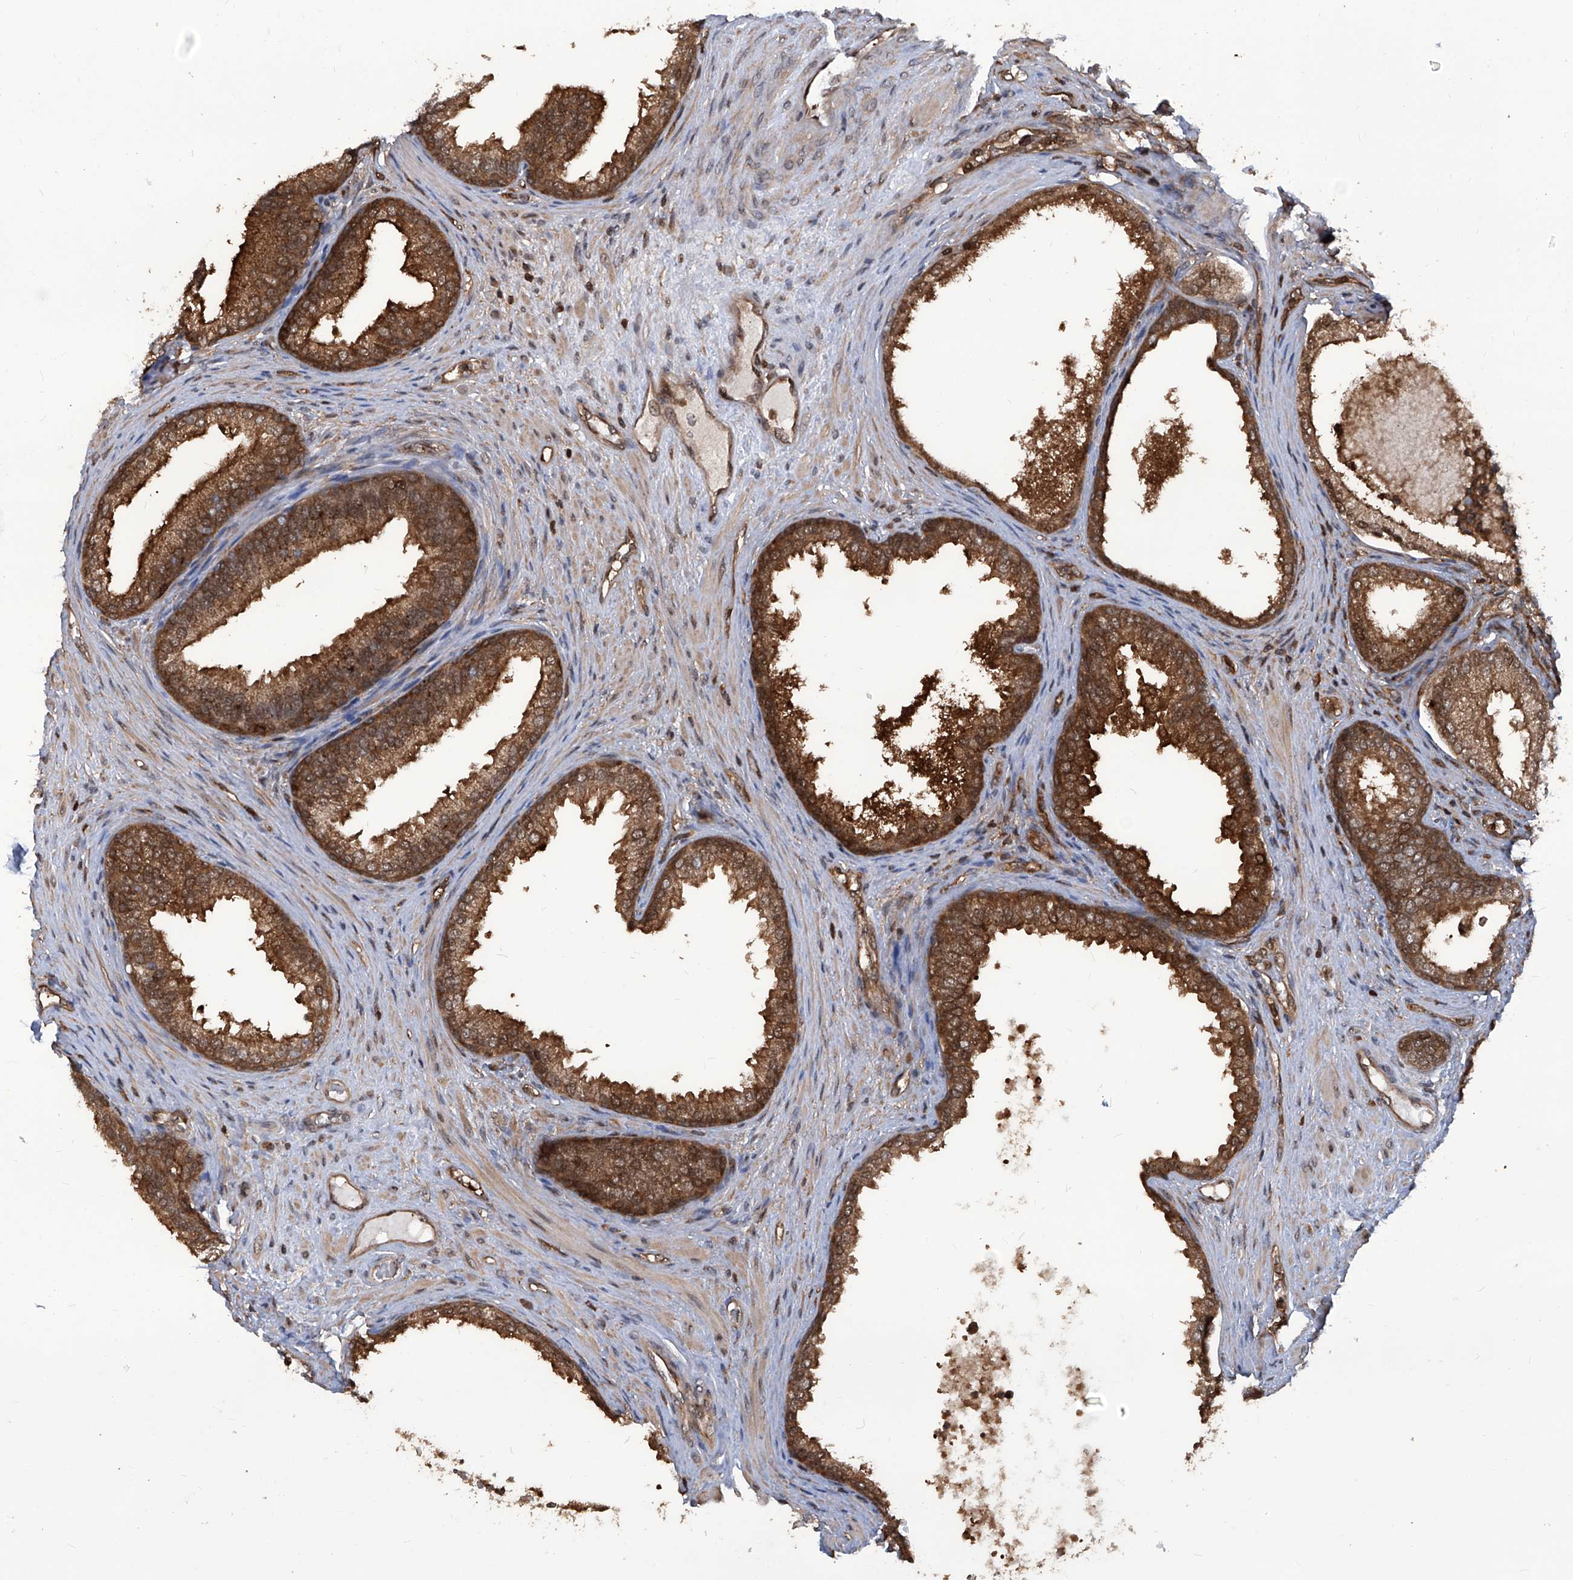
{"staining": {"intensity": "moderate", "quantity": ">75%", "location": "cytoplasmic/membranous,nuclear"}, "tissue": "prostate", "cell_type": "Glandular cells", "image_type": "normal", "snomed": [{"axis": "morphology", "description": "Normal tissue, NOS"}, {"axis": "topography", "description": "Prostate"}], "caption": "High-power microscopy captured an IHC image of normal prostate, revealing moderate cytoplasmic/membranous,nuclear staining in approximately >75% of glandular cells.", "gene": "PSMB1", "patient": {"sex": "male", "age": 76}}